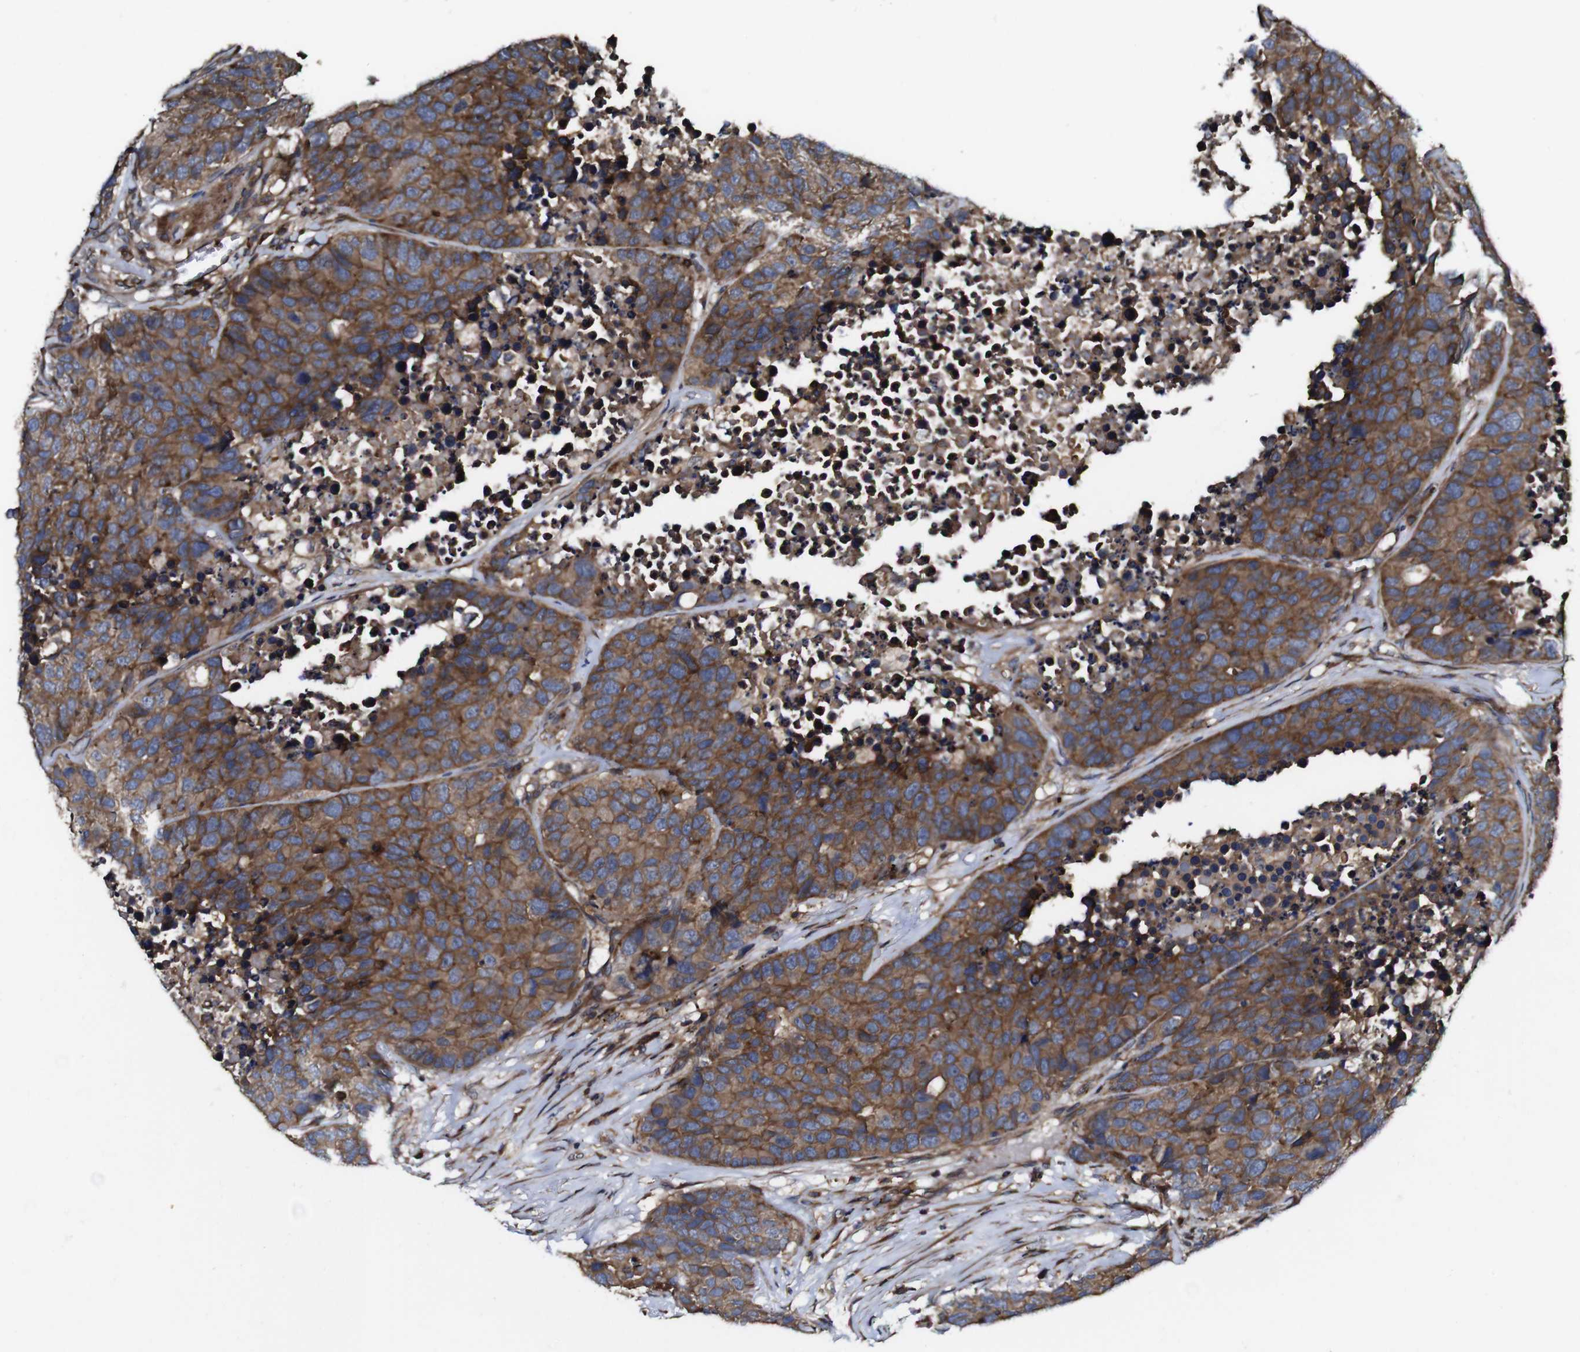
{"staining": {"intensity": "moderate", "quantity": ">75%", "location": "cytoplasmic/membranous"}, "tissue": "carcinoid", "cell_type": "Tumor cells", "image_type": "cancer", "snomed": [{"axis": "morphology", "description": "Carcinoid, malignant, NOS"}, {"axis": "topography", "description": "Lung"}], "caption": "A histopathology image of carcinoid stained for a protein exhibits moderate cytoplasmic/membranous brown staining in tumor cells.", "gene": "TNIK", "patient": {"sex": "male", "age": 60}}